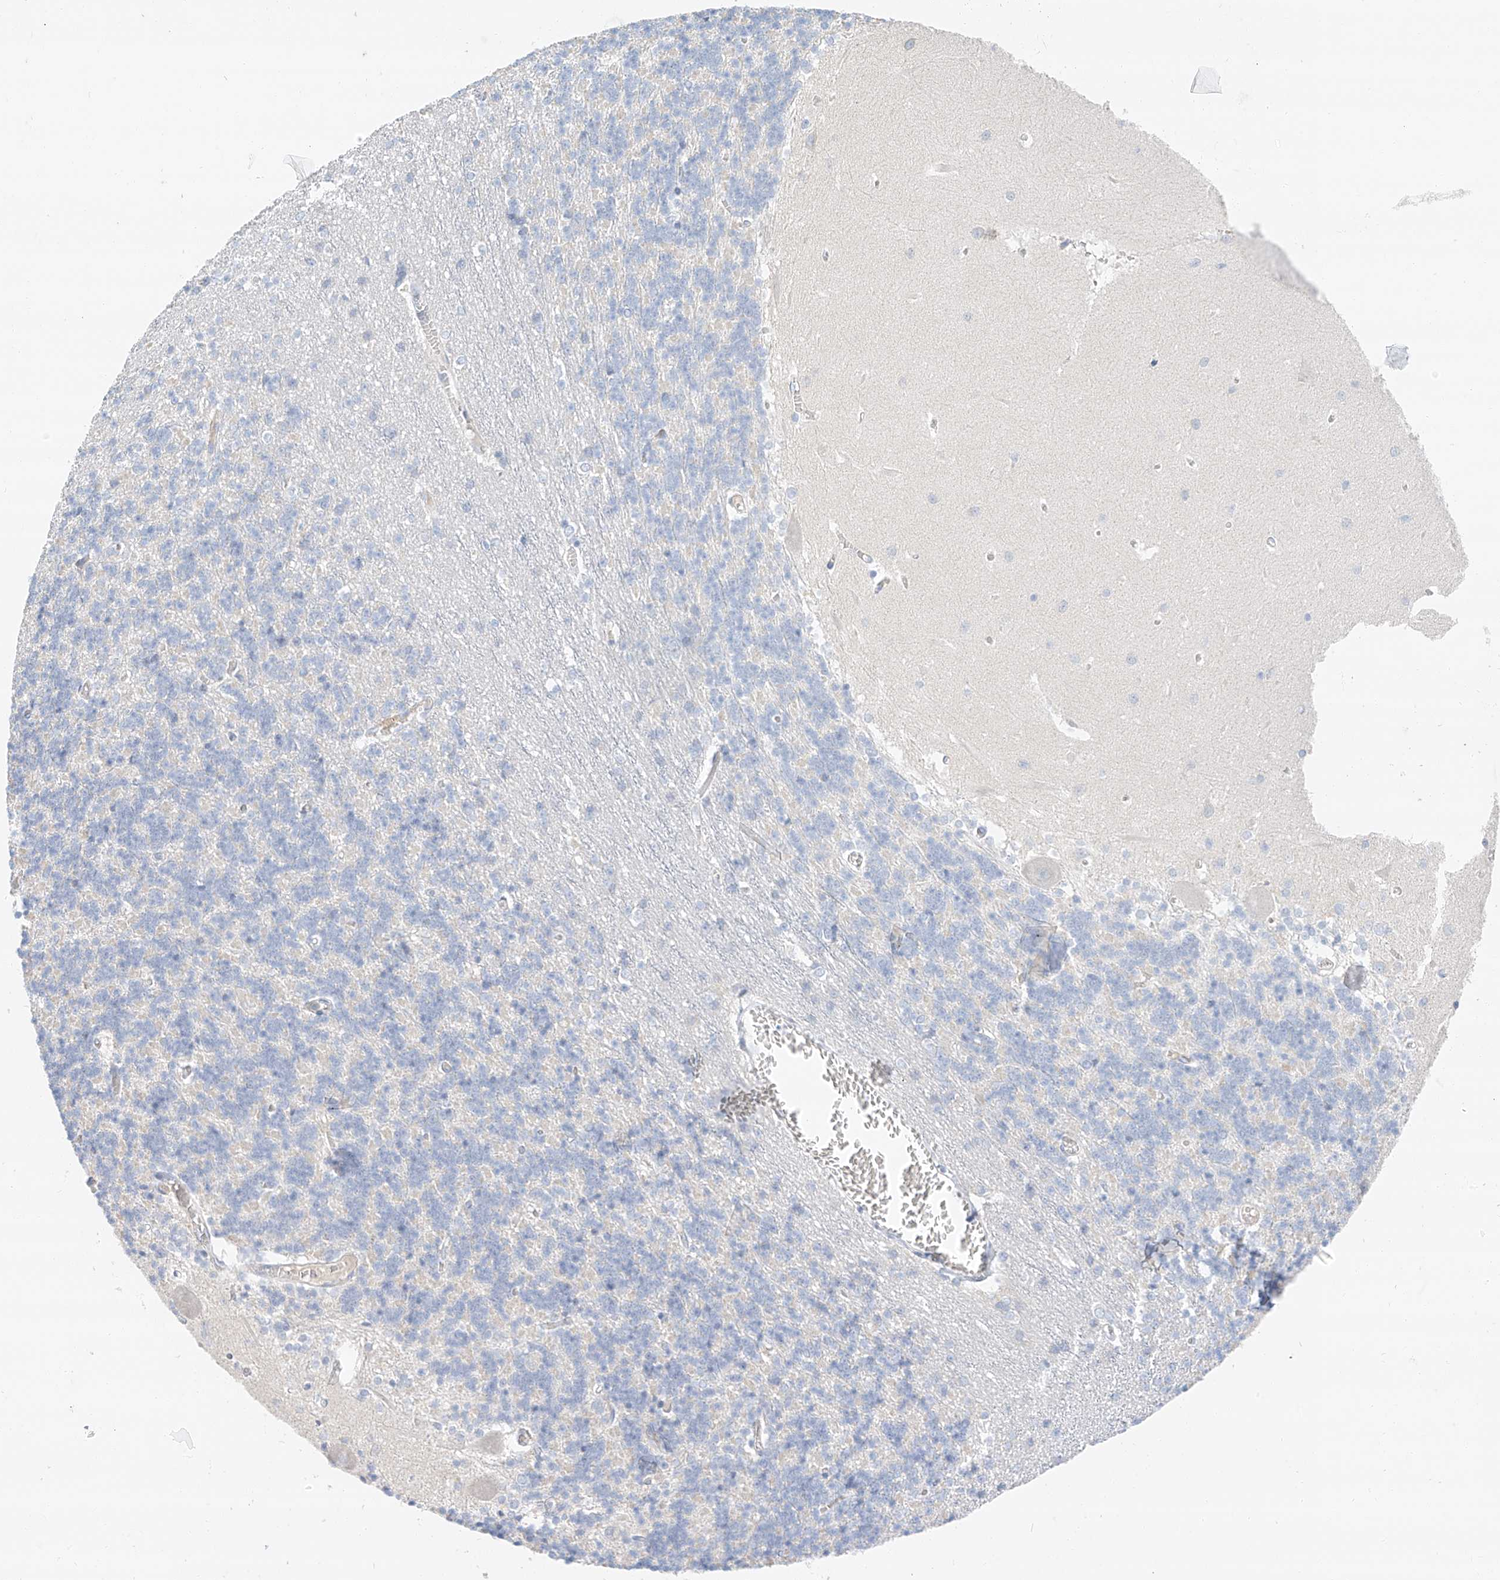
{"staining": {"intensity": "negative", "quantity": "none", "location": "none"}, "tissue": "cerebellum", "cell_type": "Cells in granular layer", "image_type": "normal", "snomed": [{"axis": "morphology", "description": "Normal tissue, NOS"}, {"axis": "topography", "description": "Cerebellum"}], "caption": "High magnification brightfield microscopy of benign cerebellum stained with DAB (brown) and counterstained with hematoxylin (blue): cells in granular layer show no significant positivity. Brightfield microscopy of immunohistochemistry stained with DAB (3,3'-diaminobenzidine) (brown) and hematoxylin (blue), captured at high magnification.", "gene": "PGC", "patient": {"sex": "male", "age": 37}}